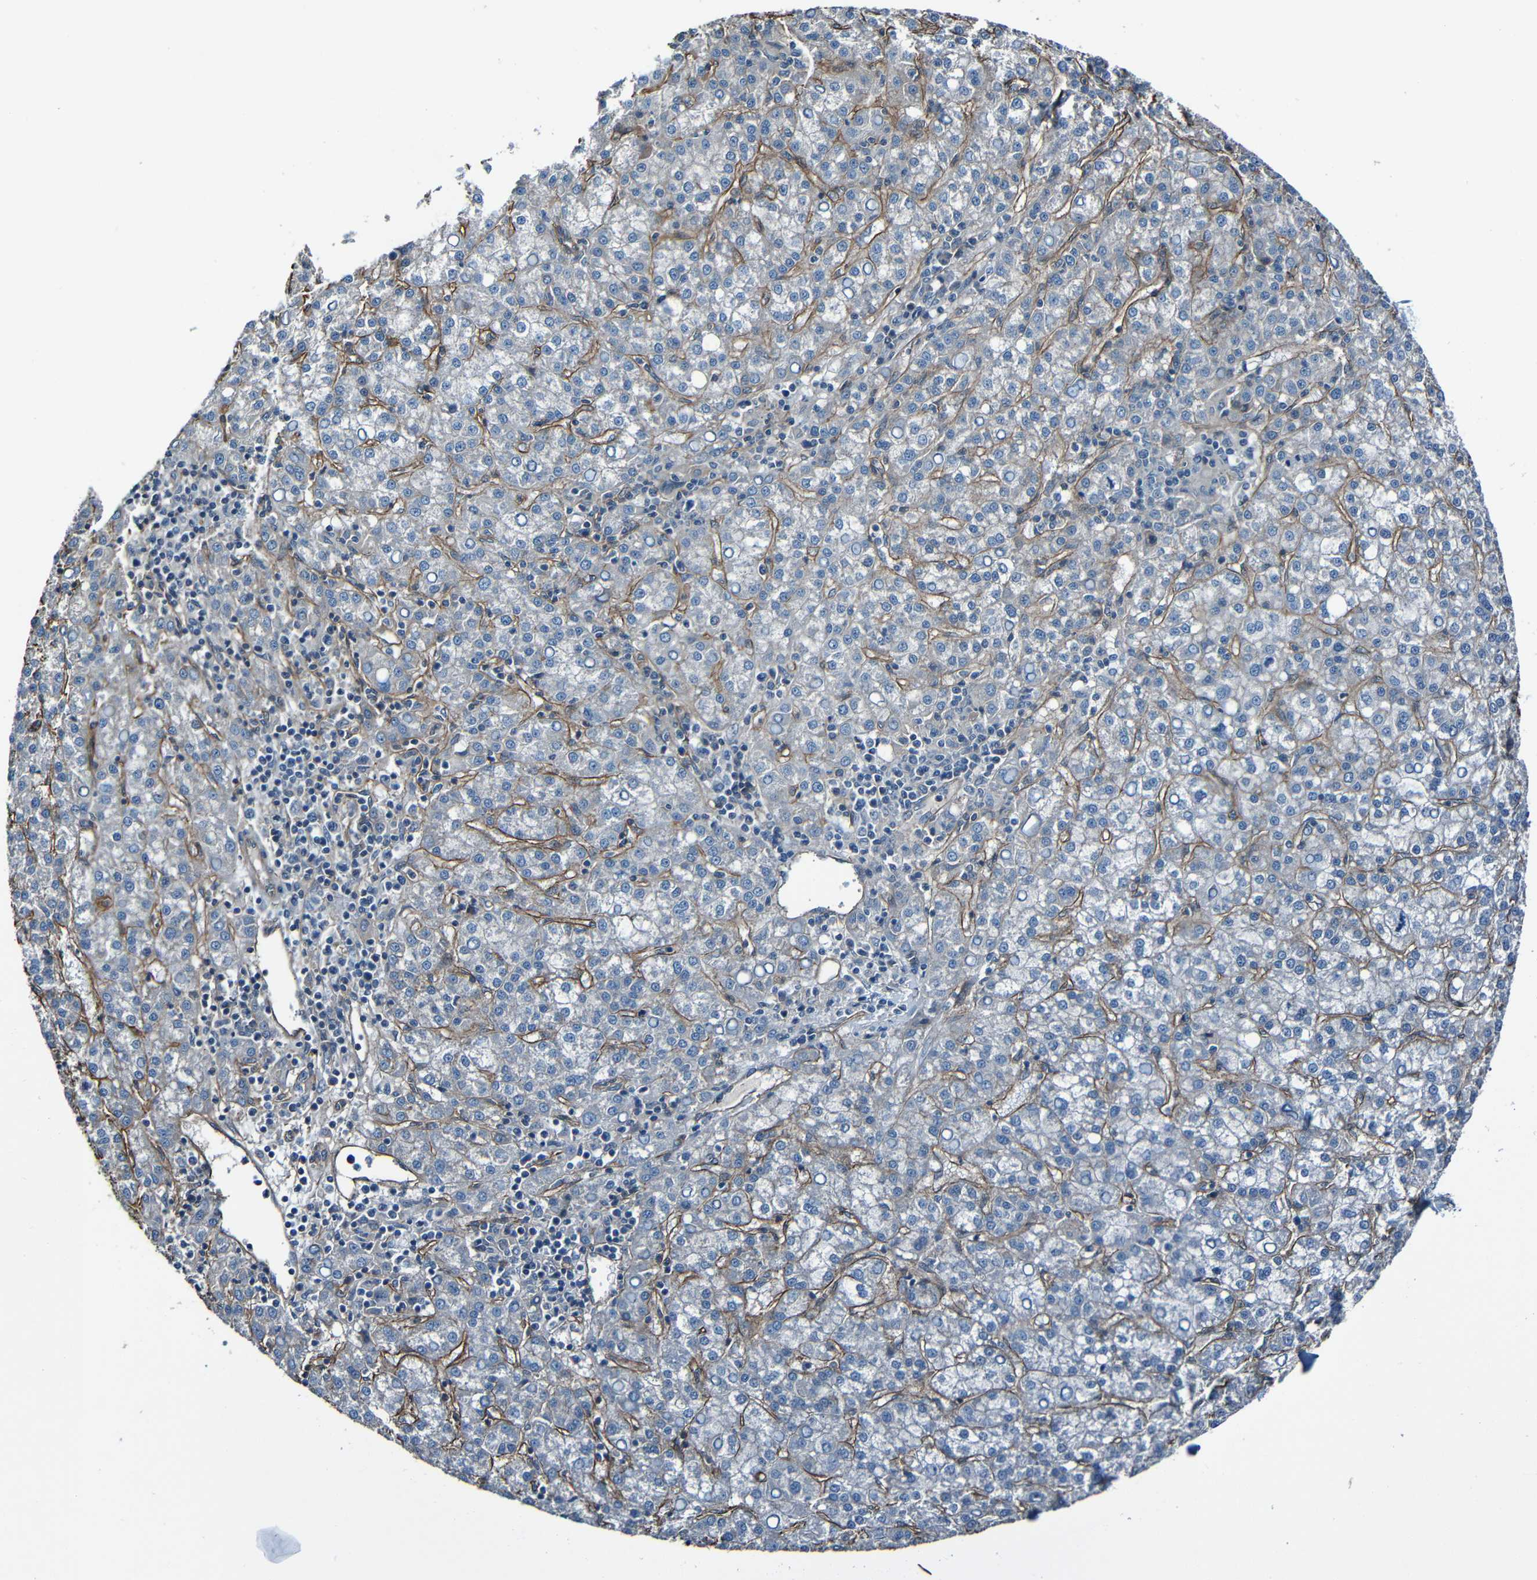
{"staining": {"intensity": "moderate", "quantity": "<25%", "location": "cytoplasmic/membranous"}, "tissue": "liver cancer", "cell_type": "Tumor cells", "image_type": "cancer", "snomed": [{"axis": "morphology", "description": "Carcinoma, Hepatocellular, NOS"}, {"axis": "topography", "description": "Liver"}], "caption": "A brown stain shows moderate cytoplasmic/membranous expression of a protein in liver hepatocellular carcinoma tumor cells. The protein of interest is stained brown, and the nuclei are stained in blue (DAB (3,3'-diaminobenzidine) IHC with brightfield microscopy, high magnification).", "gene": "LGR5", "patient": {"sex": "female", "age": 58}}